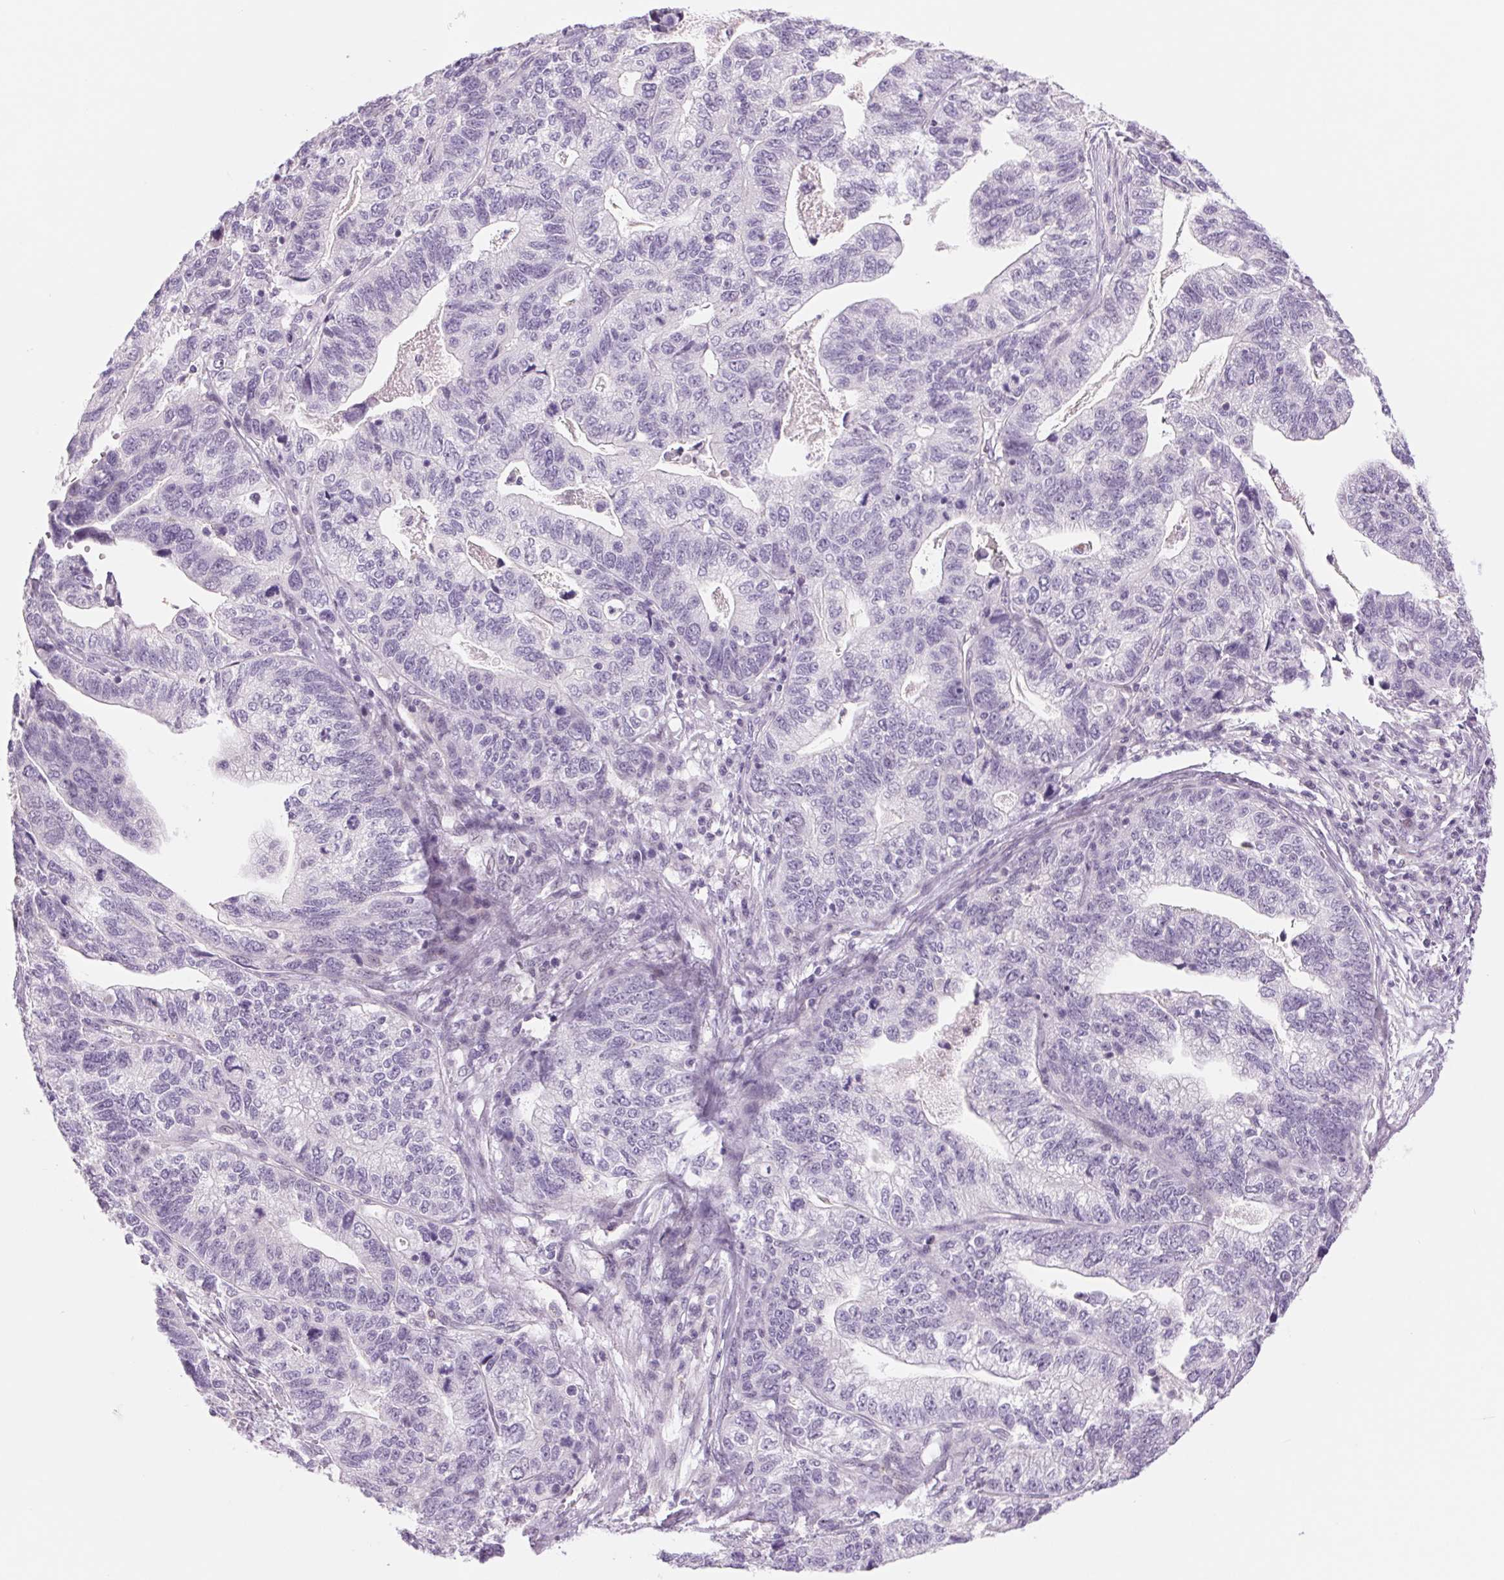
{"staining": {"intensity": "negative", "quantity": "none", "location": "none"}, "tissue": "stomach cancer", "cell_type": "Tumor cells", "image_type": "cancer", "snomed": [{"axis": "morphology", "description": "Adenocarcinoma, NOS"}, {"axis": "topography", "description": "Stomach, upper"}], "caption": "There is no significant positivity in tumor cells of adenocarcinoma (stomach).", "gene": "KRT1", "patient": {"sex": "female", "age": 67}}